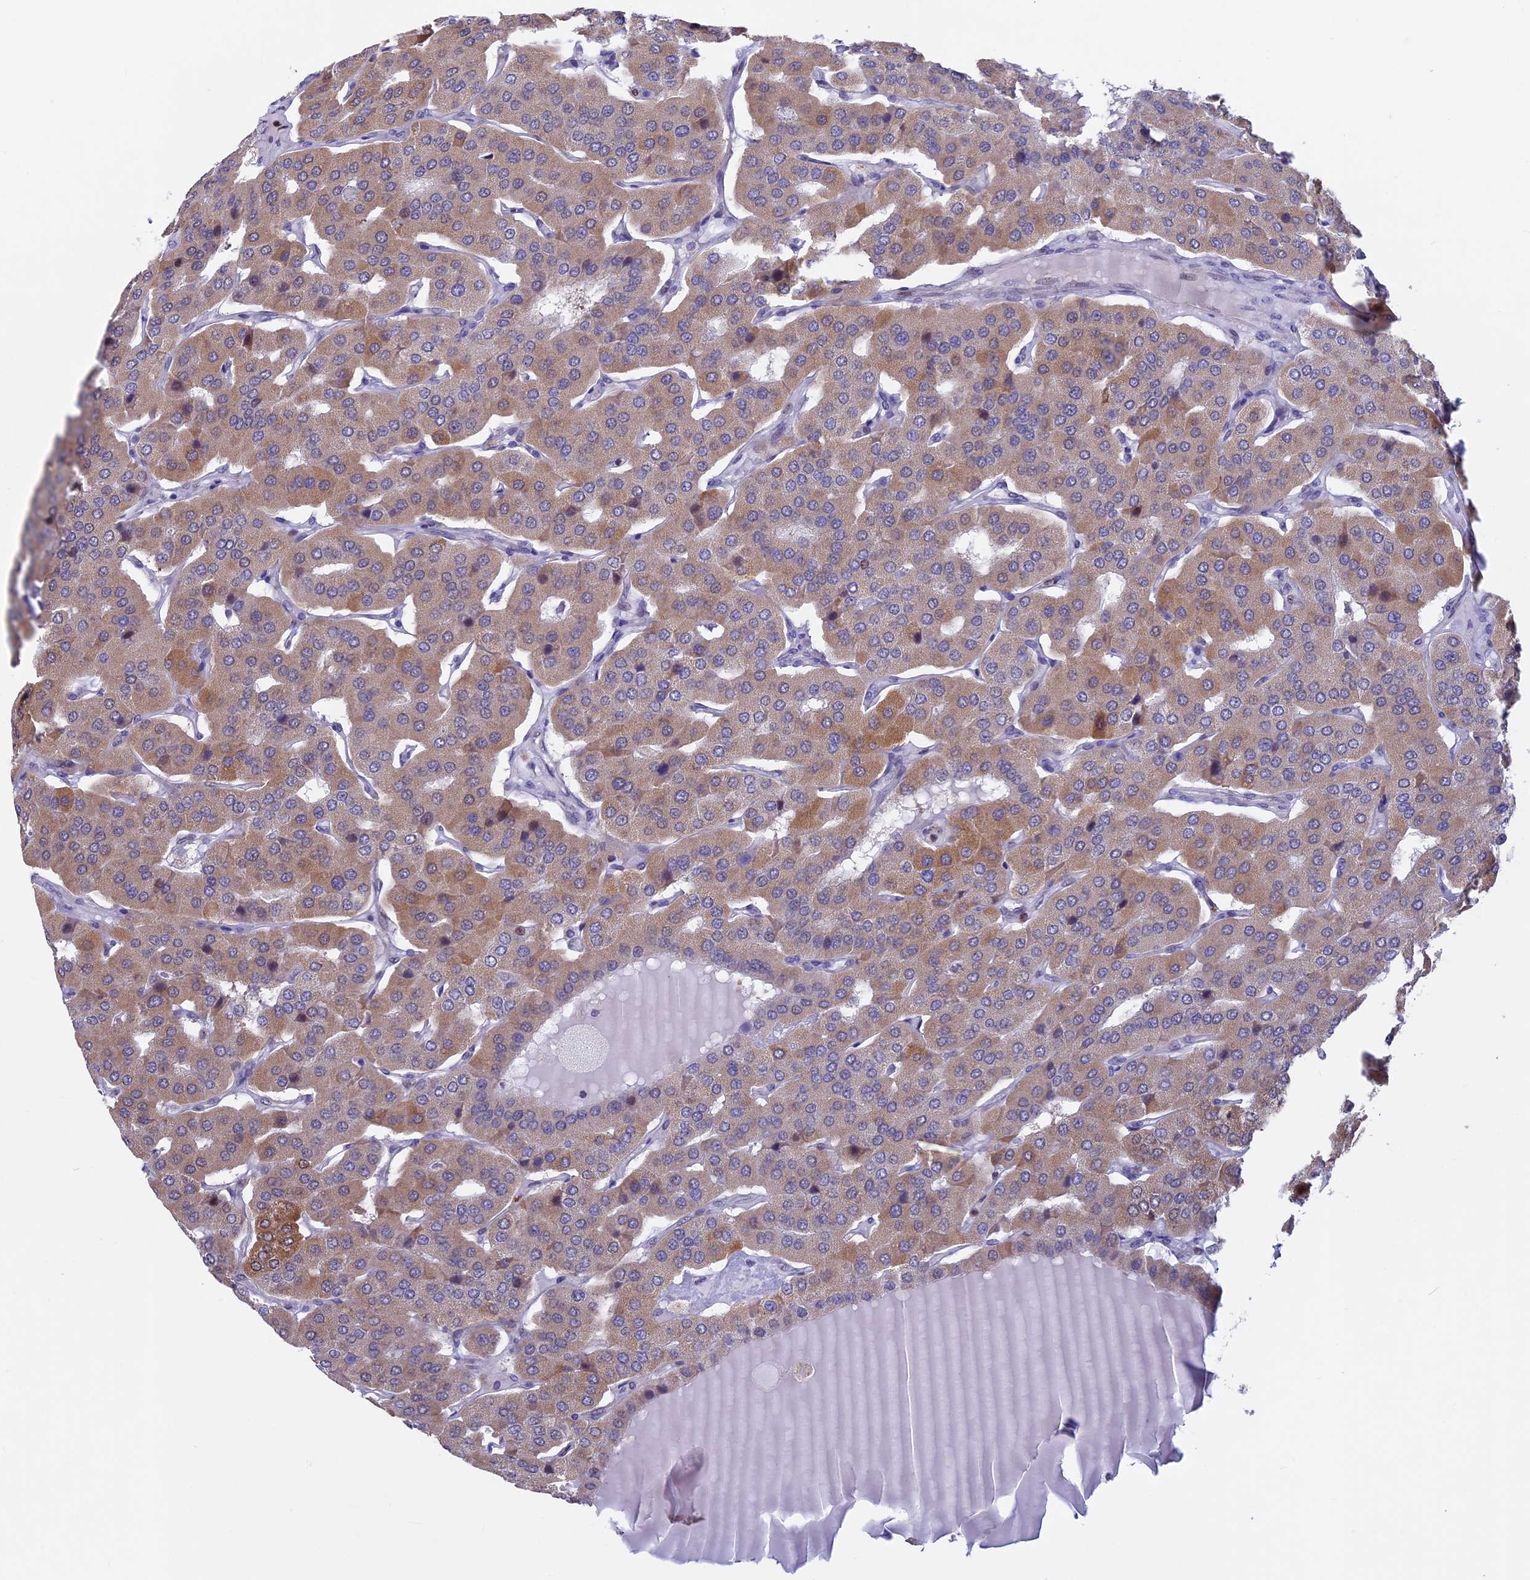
{"staining": {"intensity": "moderate", "quantity": "<25%", "location": "cytoplasmic/membranous"}, "tissue": "parathyroid gland", "cell_type": "Glandular cells", "image_type": "normal", "snomed": [{"axis": "morphology", "description": "Normal tissue, NOS"}, {"axis": "morphology", "description": "Adenoma, NOS"}, {"axis": "topography", "description": "Parathyroid gland"}], "caption": "Human parathyroid gland stained for a protein (brown) reveals moderate cytoplasmic/membranous positive staining in about <25% of glandular cells.", "gene": "ACSS1", "patient": {"sex": "female", "age": 86}}